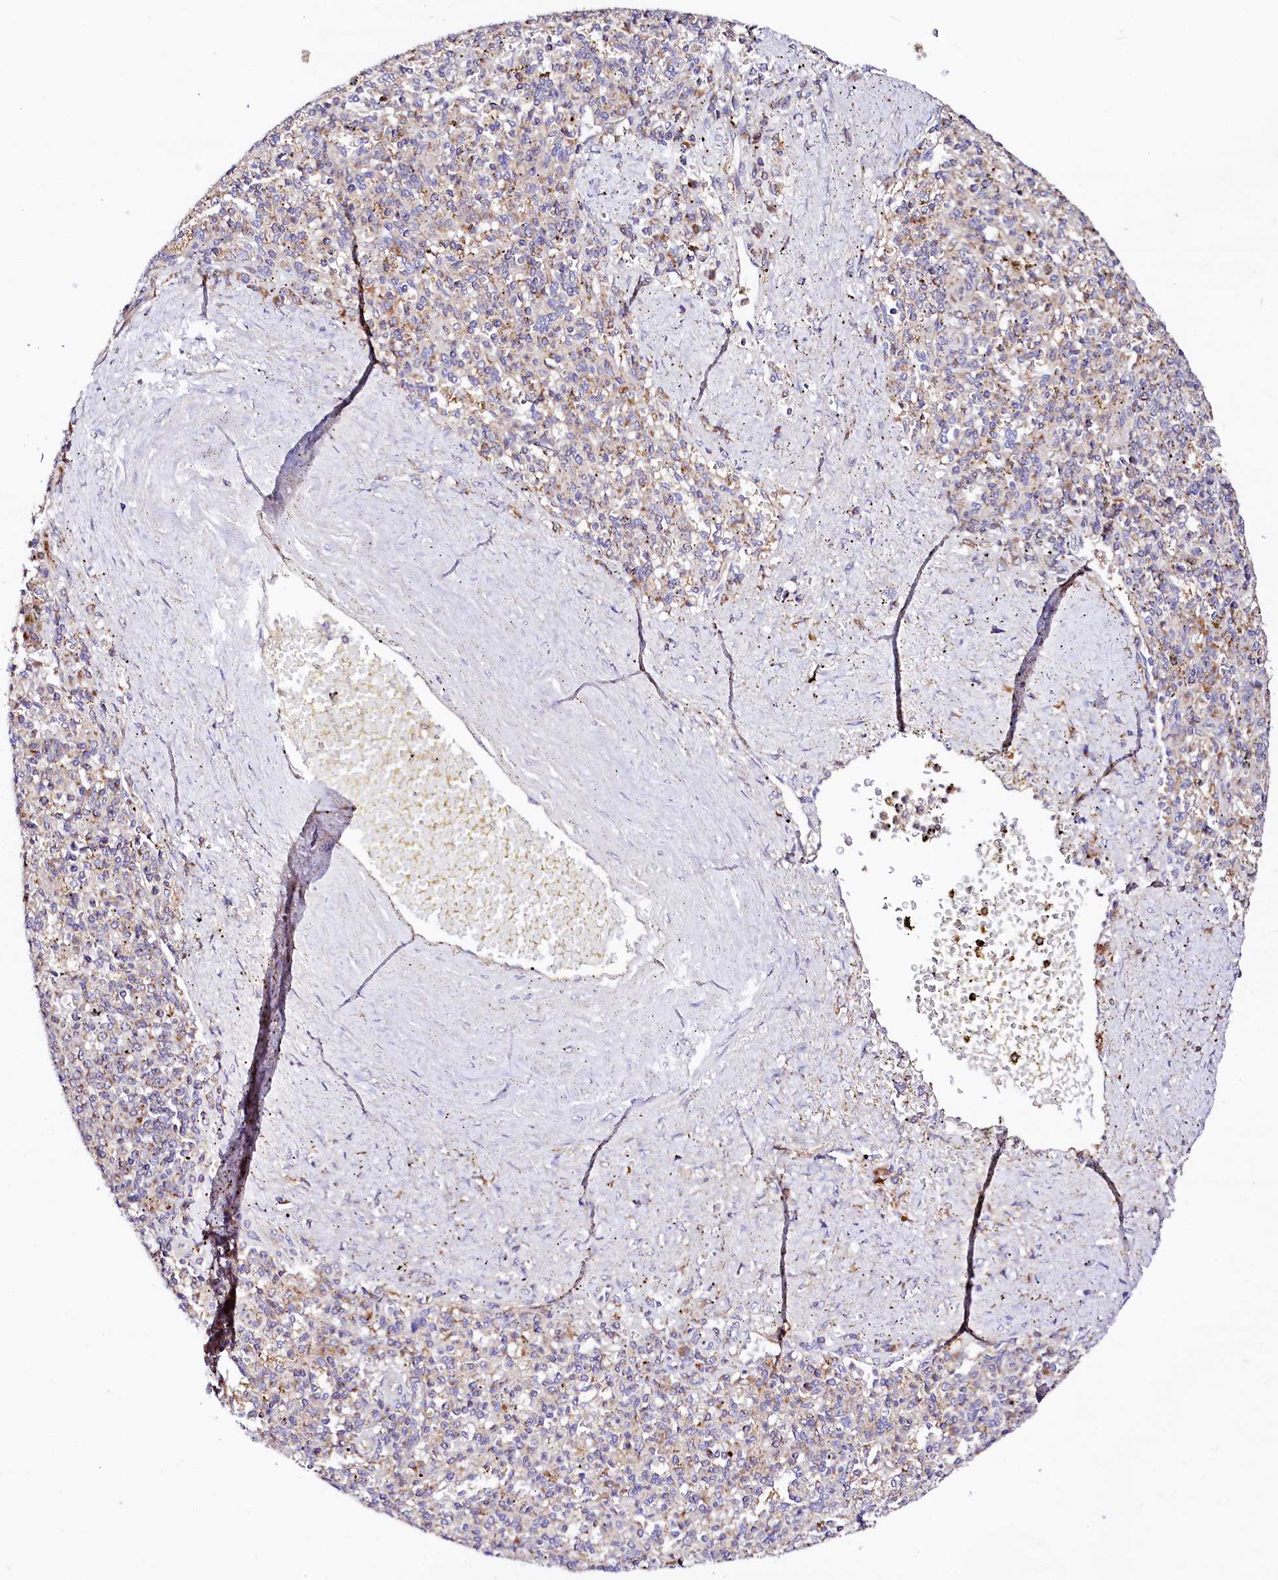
{"staining": {"intensity": "weak", "quantity": "<25%", "location": "cytoplasmic/membranous"}, "tissue": "spleen", "cell_type": "Cells in red pulp", "image_type": "normal", "snomed": [{"axis": "morphology", "description": "Normal tissue, NOS"}, {"axis": "topography", "description": "Spleen"}], "caption": "Immunohistochemistry (IHC) photomicrograph of benign spleen: spleen stained with DAB (3,3'-diaminobenzidine) shows no significant protein positivity in cells in red pulp.", "gene": "ST3GAL1", "patient": {"sex": "male", "age": 72}}